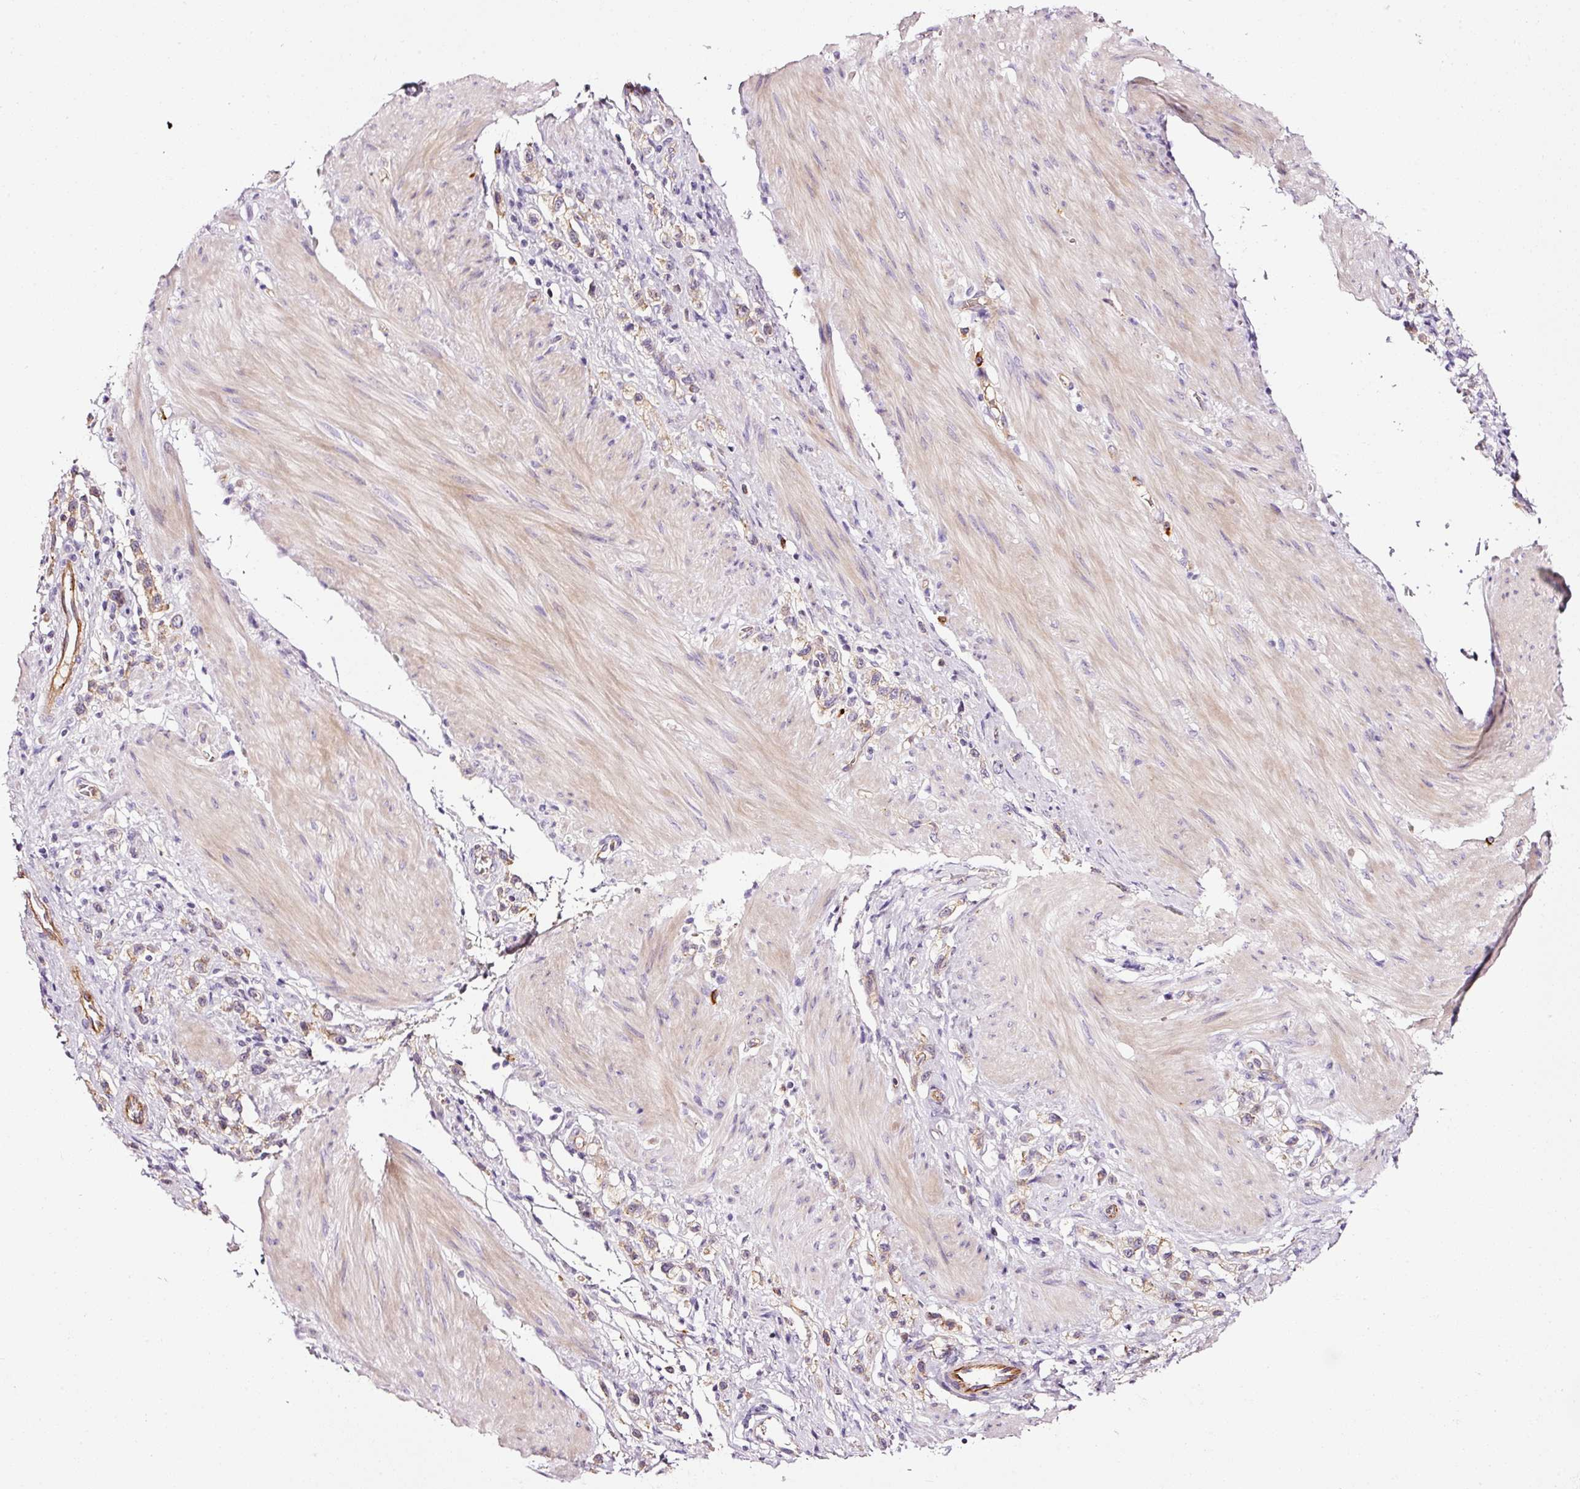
{"staining": {"intensity": "weak", "quantity": "25%-75%", "location": "cytoplasmic/membranous"}, "tissue": "stomach cancer", "cell_type": "Tumor cells", "image_type": "cancer", "snomed": [{"axis": "morphology", "description": "Adenocarcinoma, NOS"}, {"axis": "topography", "description": "Stomach"}], "caption": "An immunohistochemistry (IHC) image of tumor tissue is shown. Protein staining in brown labels weak cytoplasmic/membranous positivity in stomach cancer (adenocarcinoma) within tumor cells.", "gene": "ABCB4", "patient": {"sex": "female", "age": 65}}